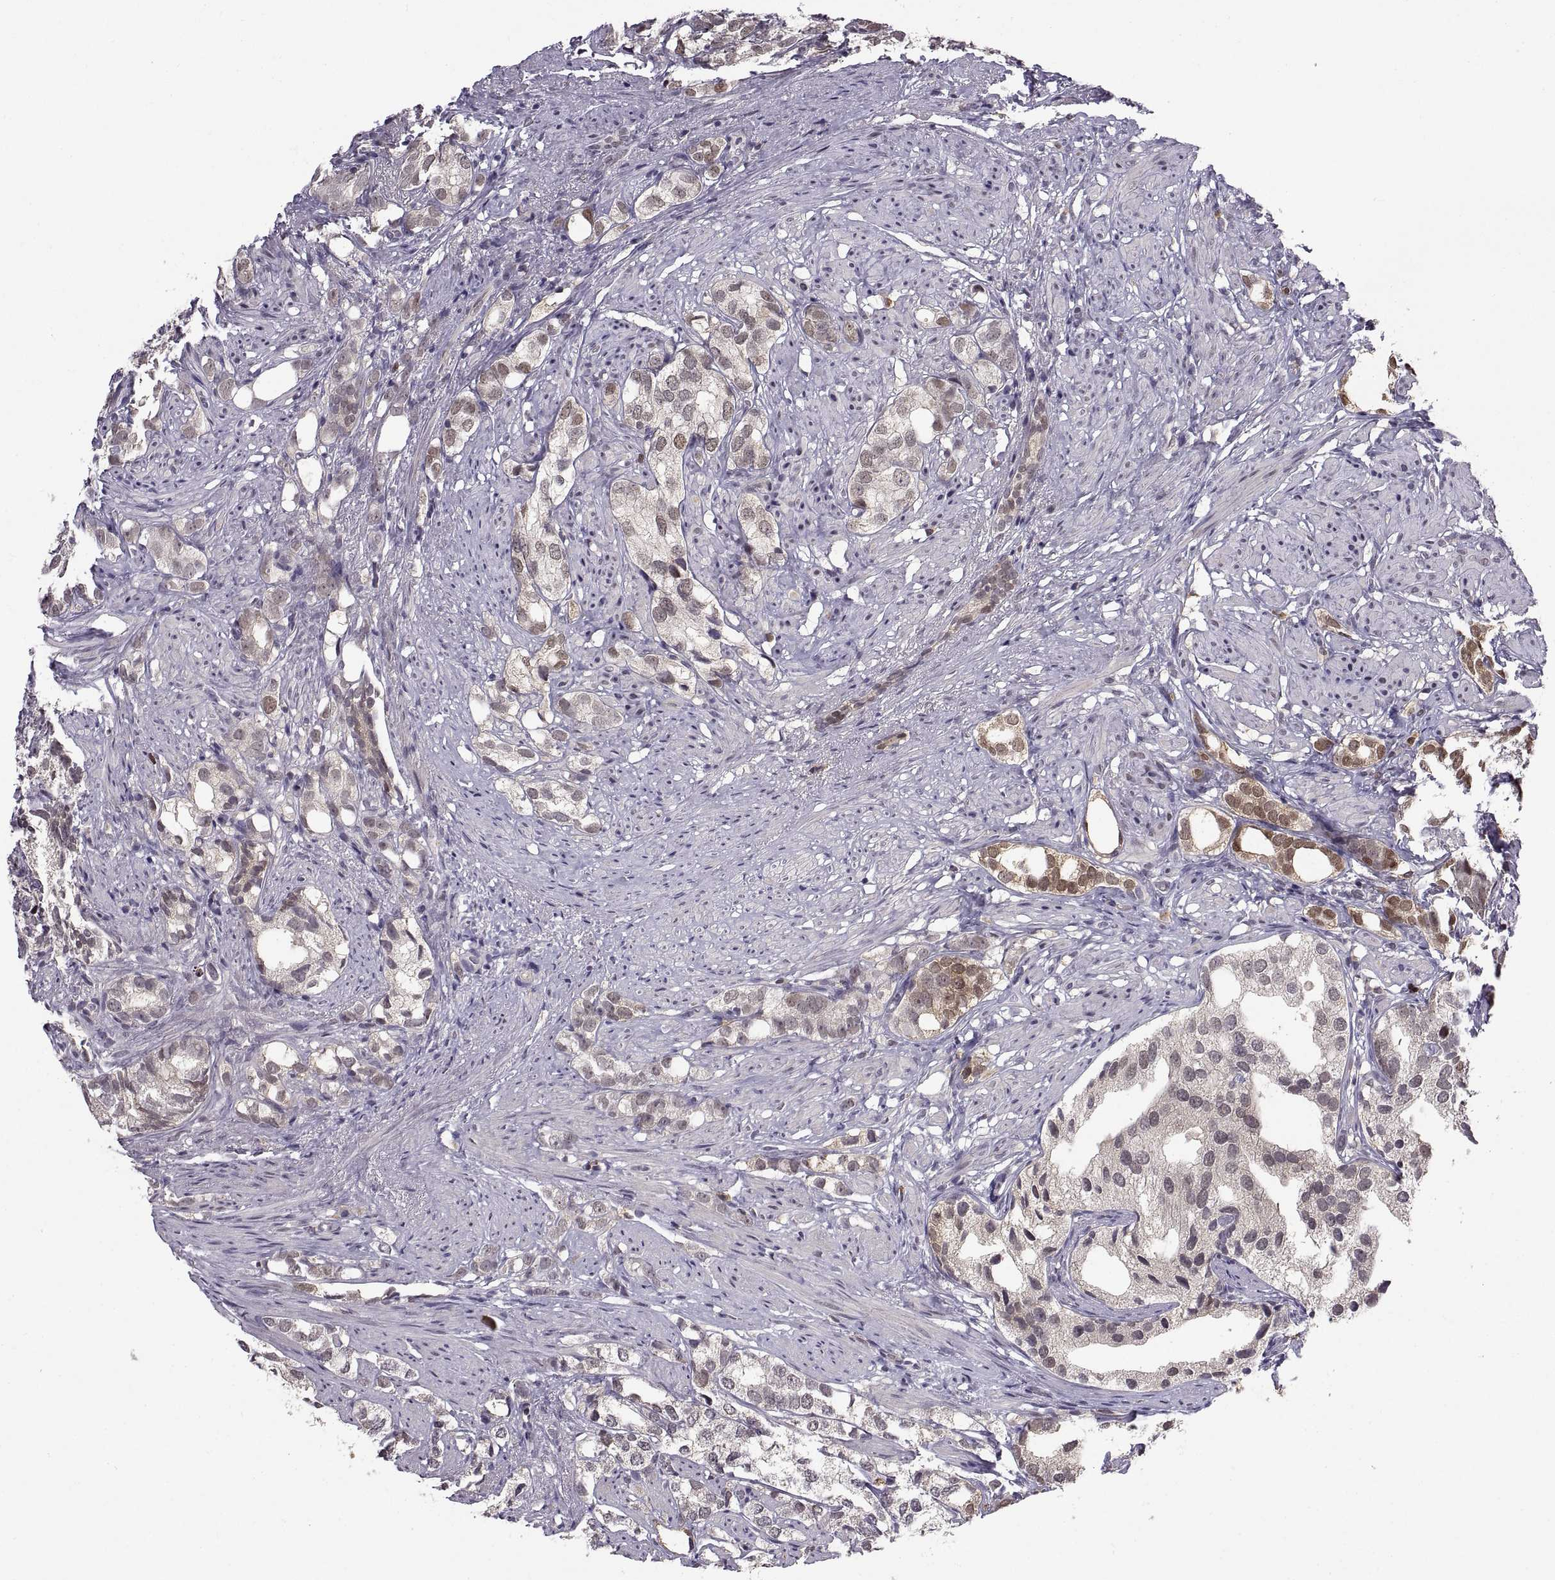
{"staining": {"intensity": "moderate", "quantity": "<25%", "location": "nuclear"}, "tissue": "prostate cancer", "cell_type": "Tumor cells", "image_type": "cancer", "snomed": [{"axis": "morphology", "description": "Adenocarcinoma, High grade"}, {"axis": "topography", "description": "Prostate"}], "caption": "Tumor cells exhibit moderate nuclear expression in approximately <25% of cells in prostate adenocarcinoma (high-grade).", "gene": "CHFR", "patient": {"sex": "male", "age": 82}}